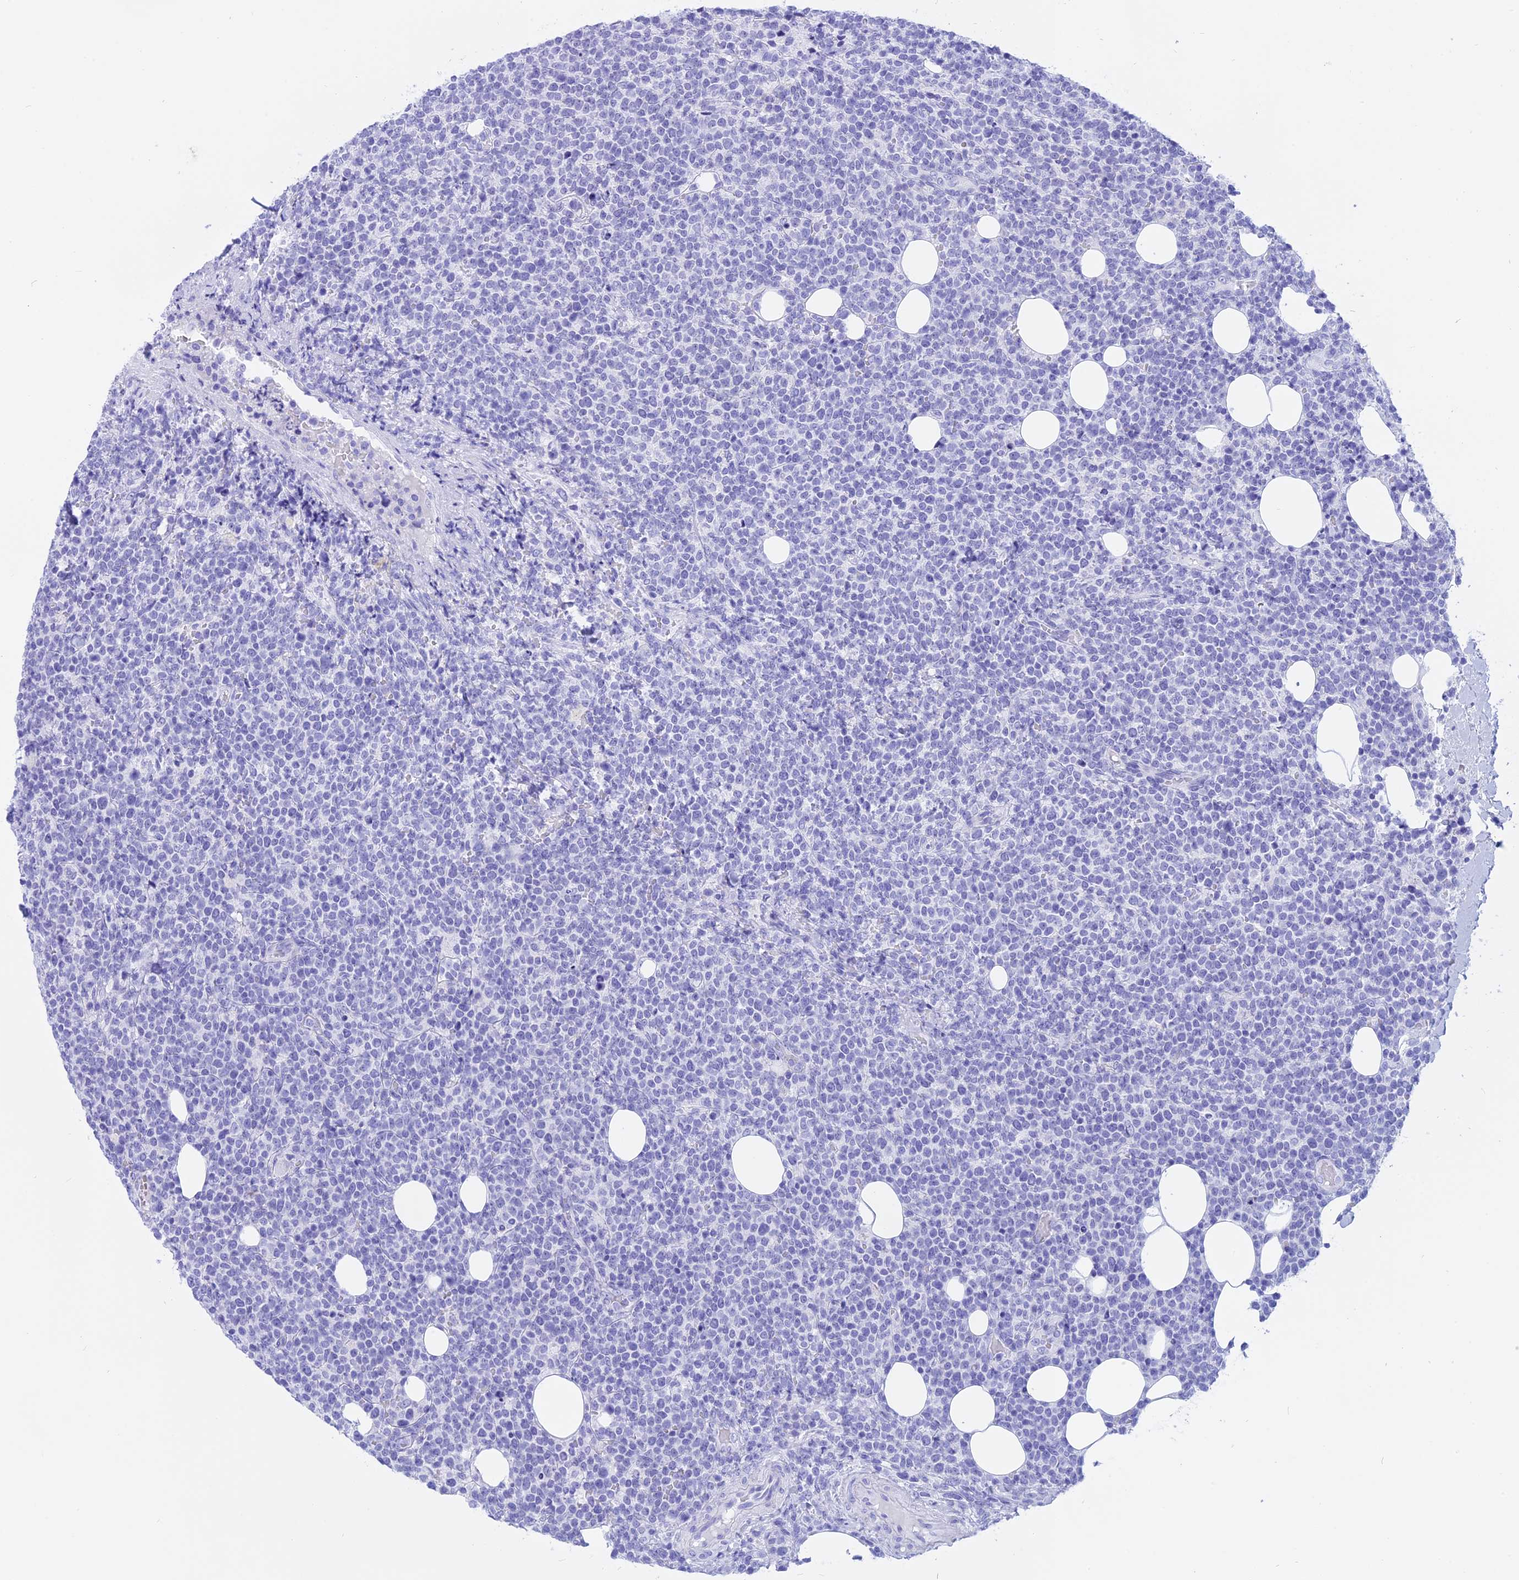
{"staining": {"intensity": "negative", "quantity": "none", "location": "none"}, "tissue": "lymphoma", "cell_type": "Tumor cells", "image_type": "cancer", "snomed": [{"axis": "morphology", "description": "Malignant lymphoma, non-Hodgkin's type, High grade"}, {"axis": "topography", "description": "Lymph node"}], "caption": "There is no significant positivity in tumor cells of high-grade malignant lymphoma, non-Hodgkin's type.", "gene": "ISCA1", "patient": {"sex": "male", "age": 61}}